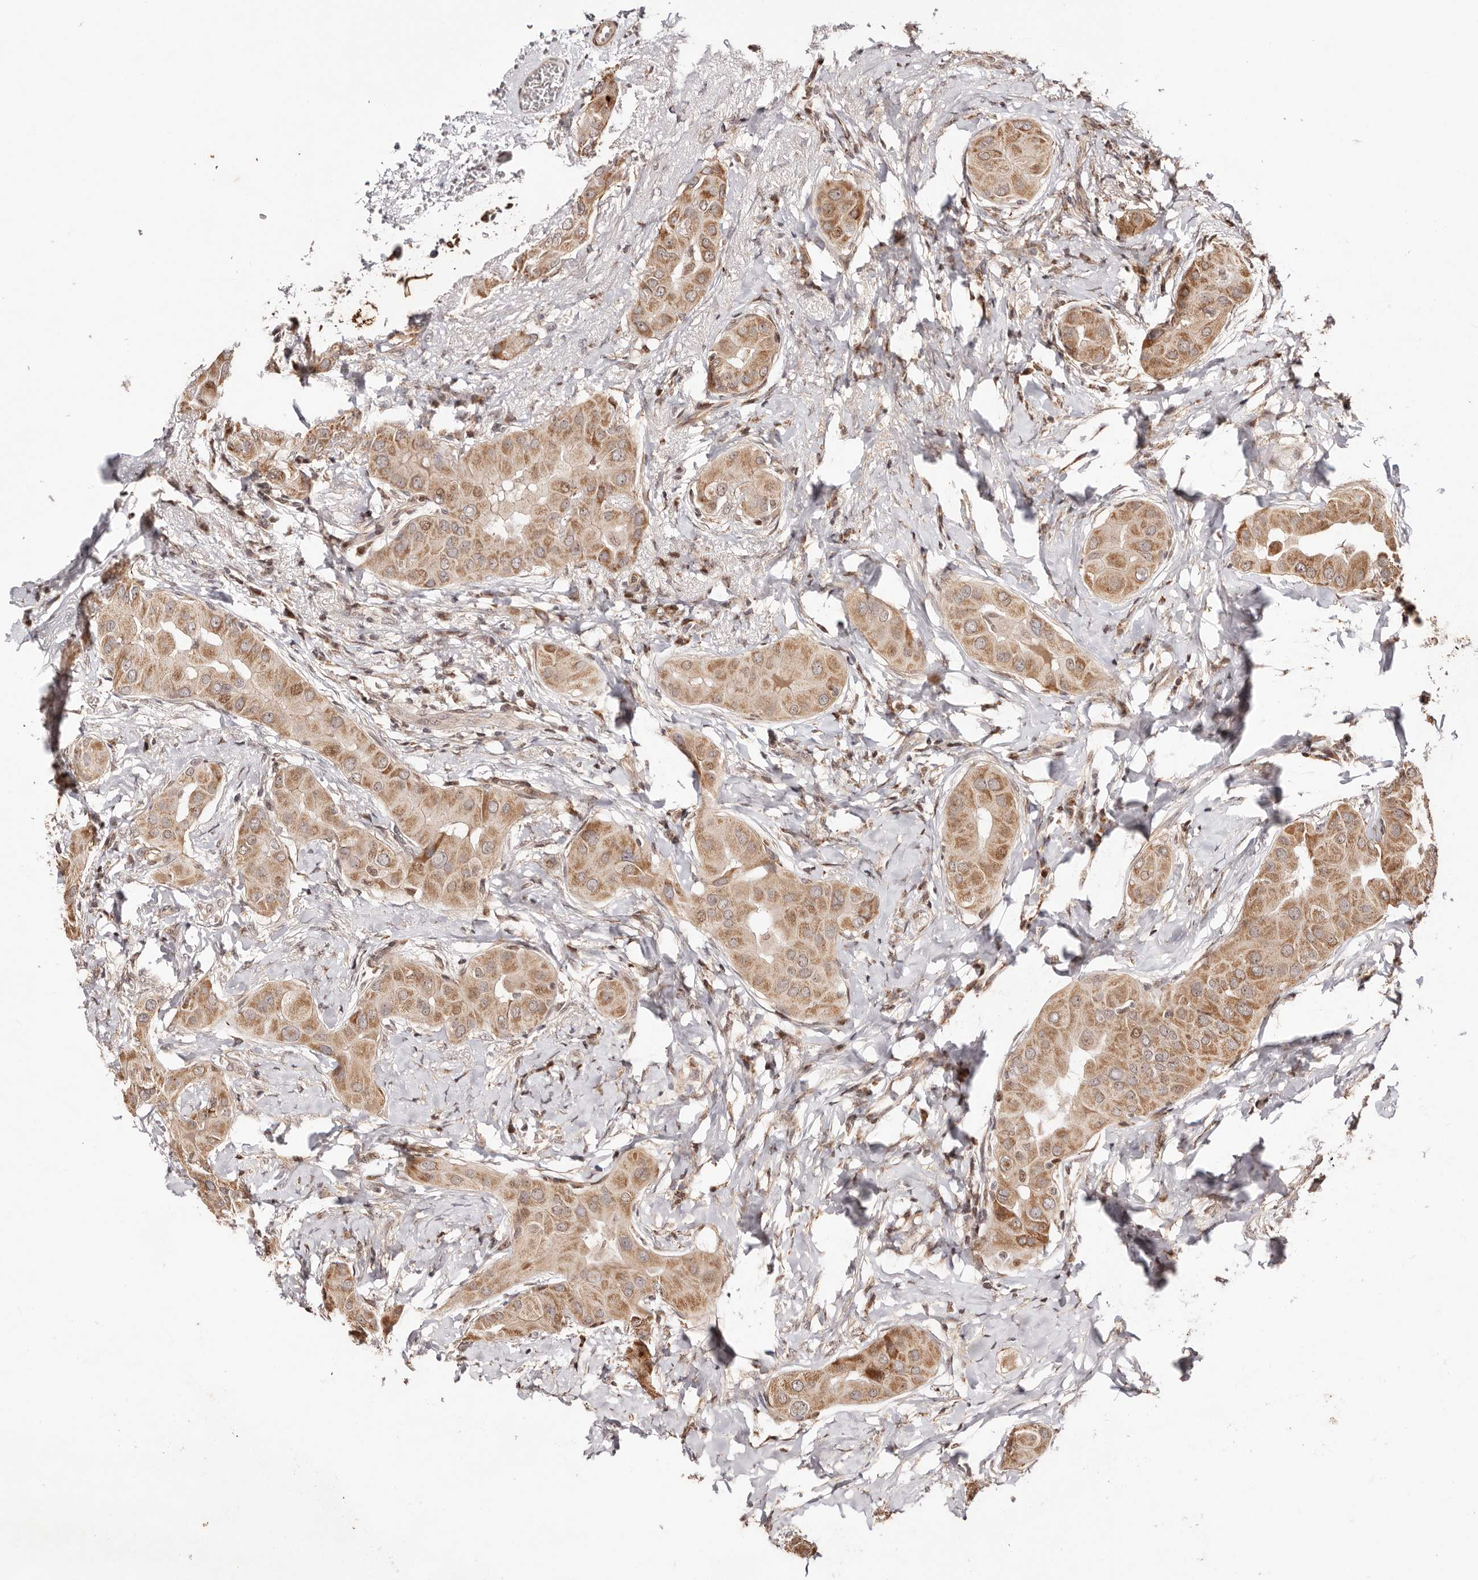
{"staining": {"intensity": "moderate", "quantity": ">75%", "location": "cytoplasmic/membranous"}, "tissue": "thyroid cancer", "cell_type": "Tumor cells", "image_type": "cancer", "snomed": [{"axis": "morphology", "description": "Papillary adenocarcinoma, NOS"}, {"axis": "topography", "description": "Thyroid gland"}], "caption": "About >75% of tumor cells in thyroid cancer show moderate cytoplasmic/membranous protein staining as visualized by brown immunohistochemical staining.", "gene": "HIVEP3", "patient": {"sex": "male", "age": 33}}